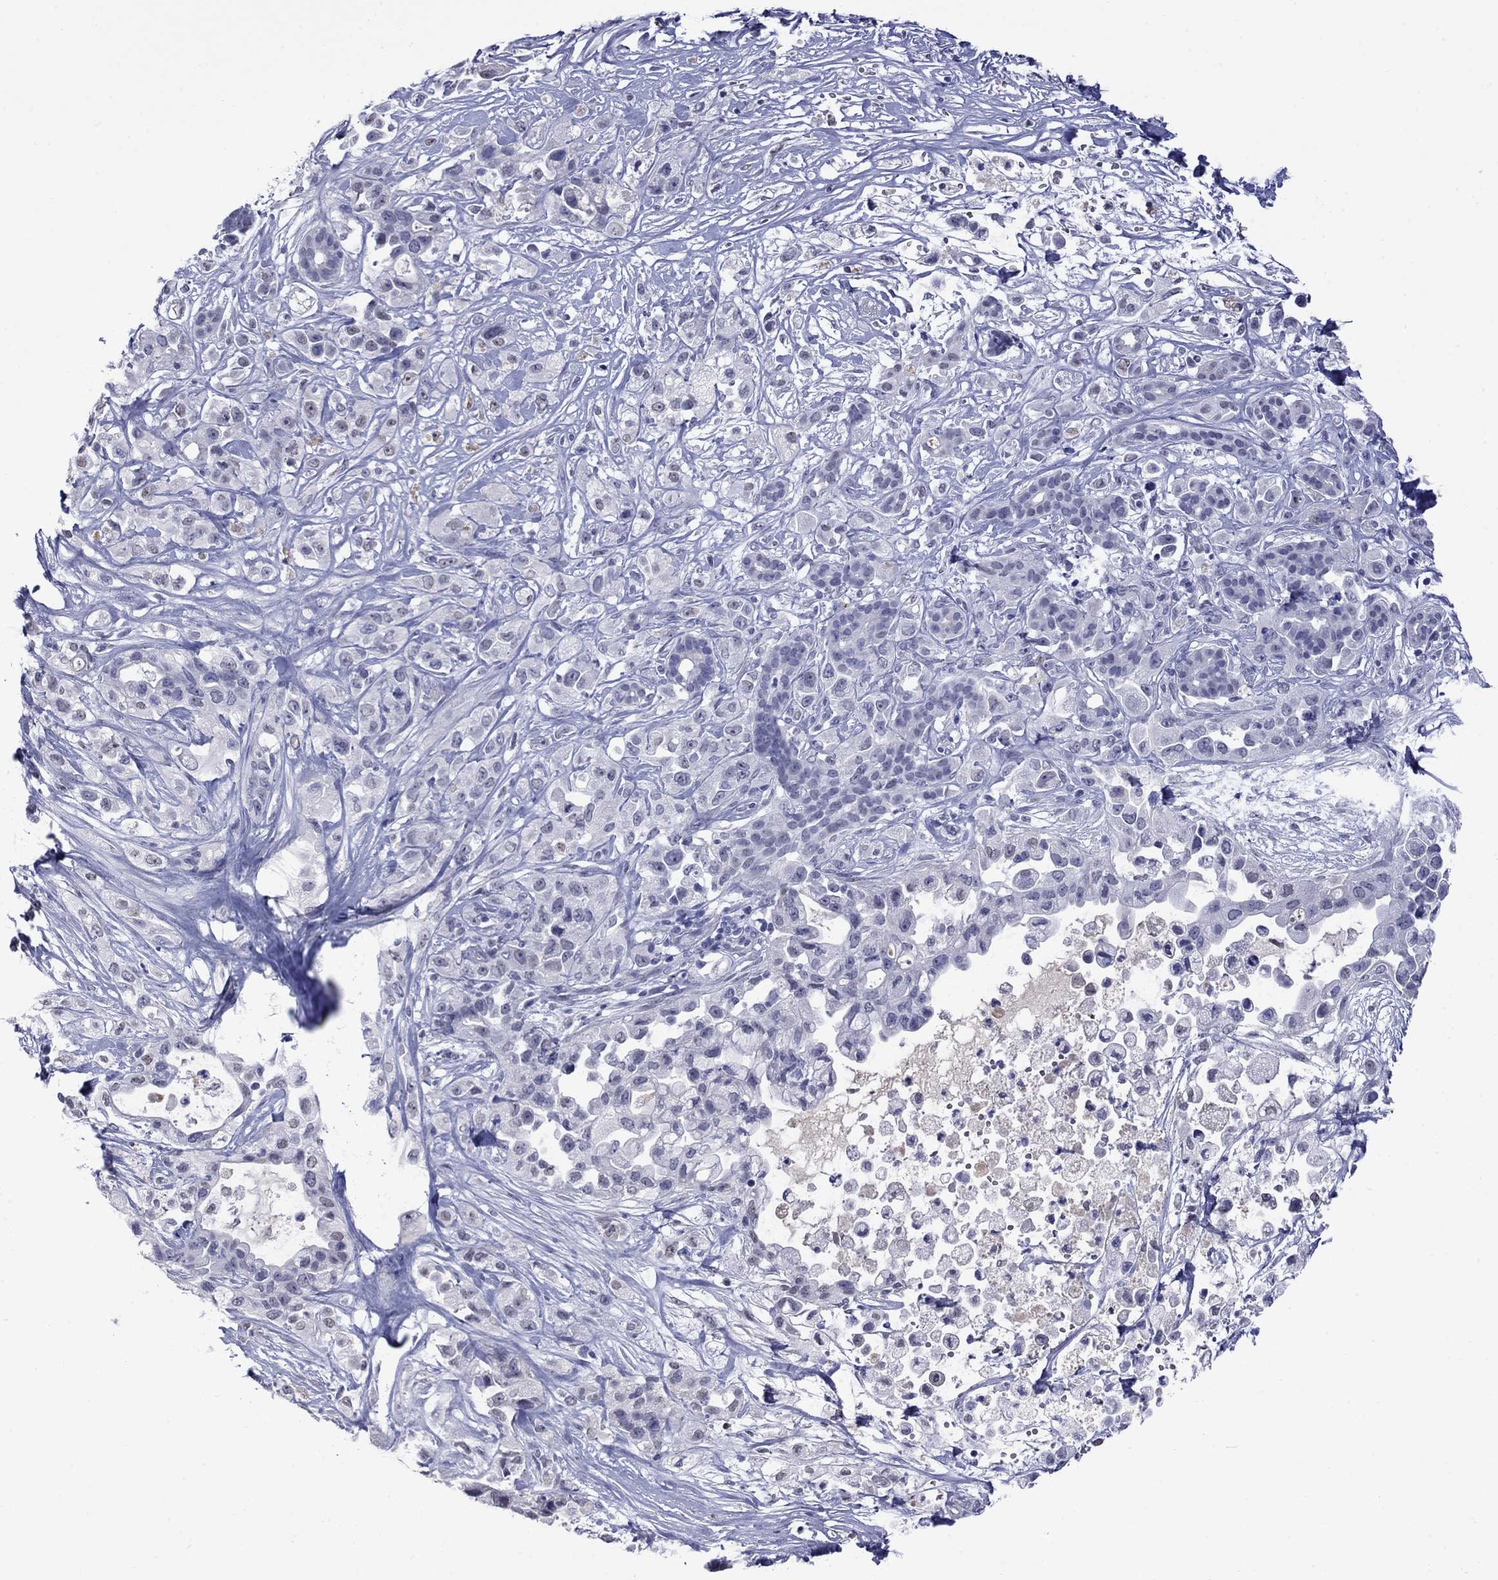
{"staining": {"intensity": "negative", "quantity": "none", "location": "none"}, "tissue": "pancreatic cancer", "cell_type": "Tumor cells", "image_type": "cancer", "snomed": [{"axis": "morphology", "description": "Adenocarcinoma, NOS"}, {"axis": "topography", "description": "Pancreas"}], "caption": "A high-resolution histopathology image shows immunohistochemistry (IHC) staining of pancreatic cancer, which demonstrates no significant positivity in tumor cells.", "gene": "APOA2", "patient": {"sex": "male", "age": 44}}